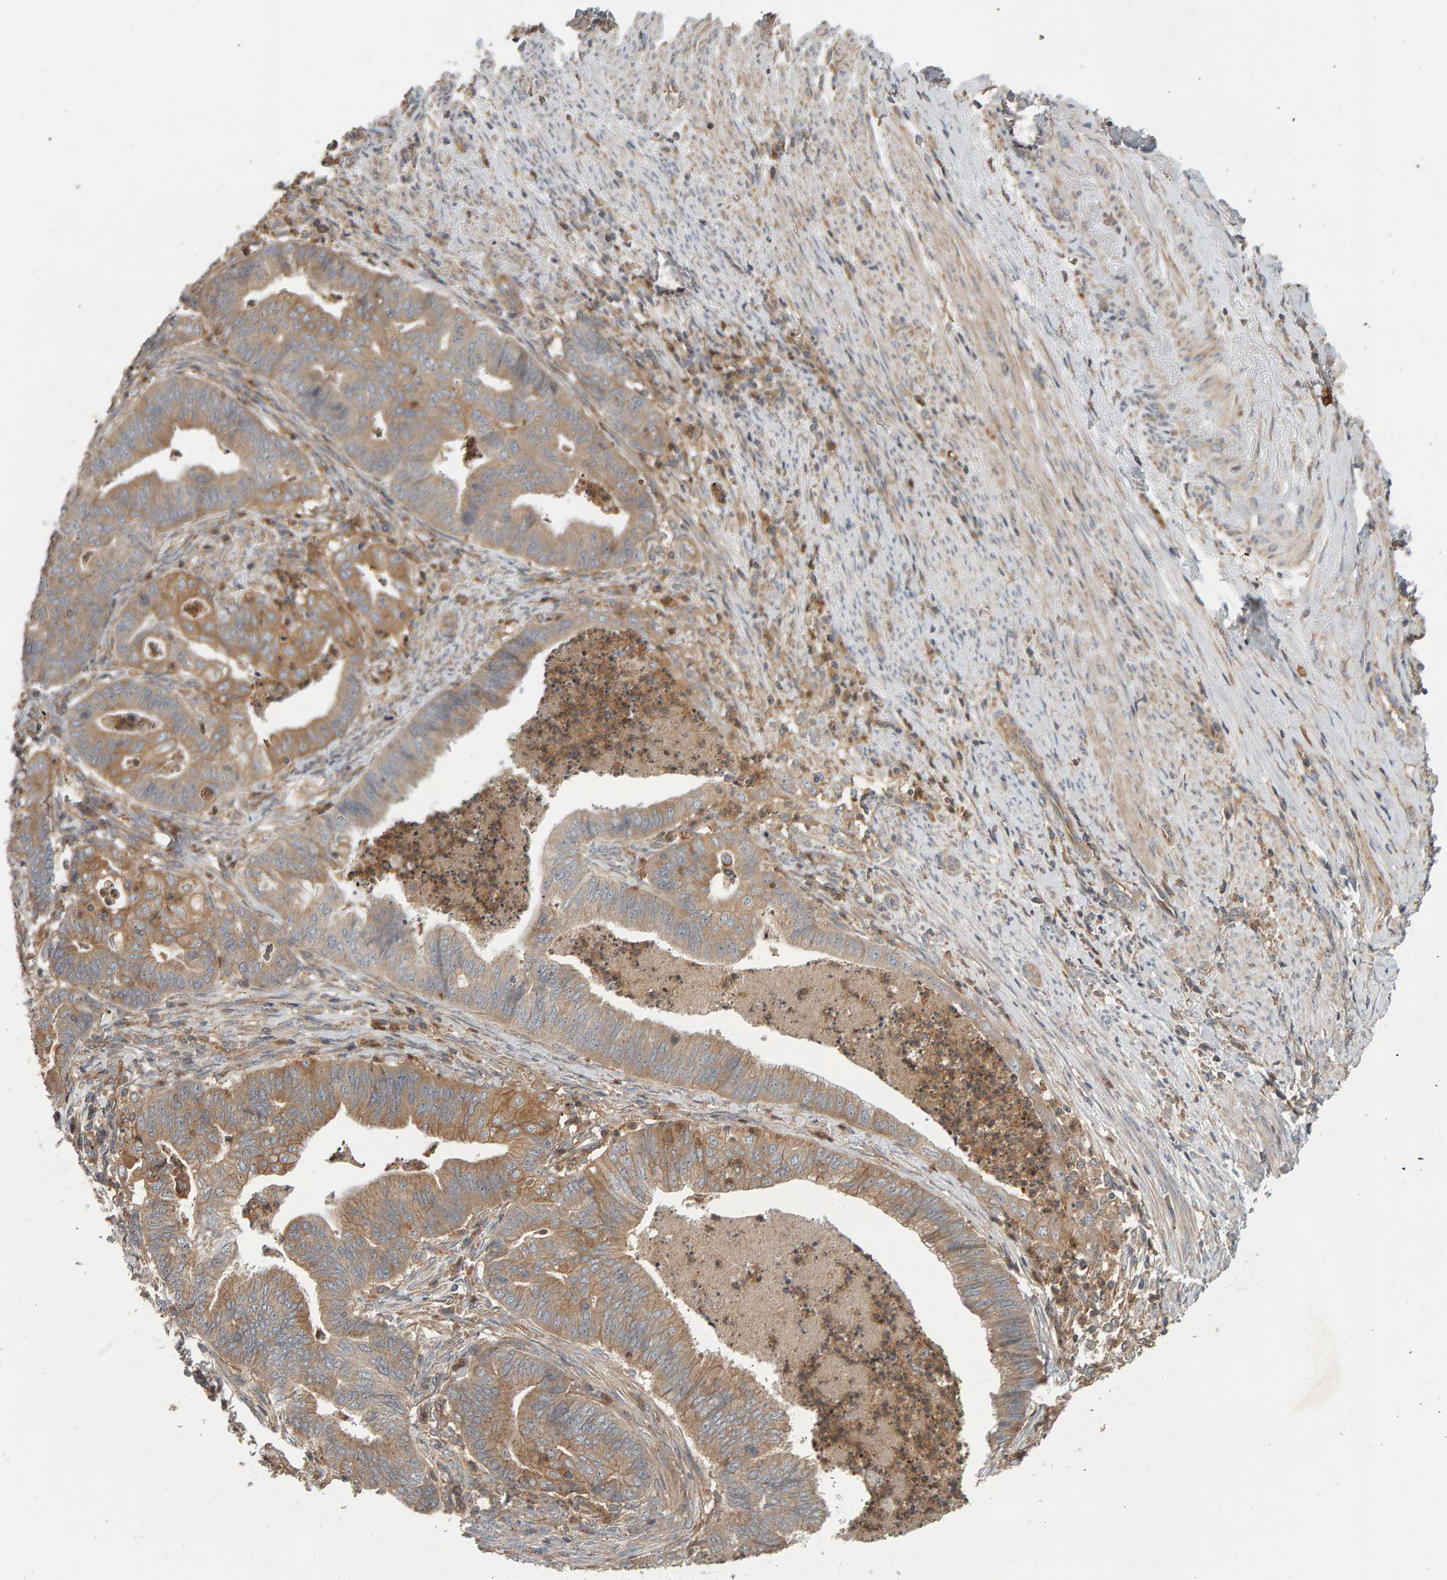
{"staining": {"intensity": "moderate", "quantity": ">75%", "location": "cytoplasmic/membranous"}, "tissue": "endometrial cancer", "cell_type": "Tumor cells", "image_type": "cancer", "snomed": [{"axis": "morphology", "description": "Polyp, NOS"}, {"axis": "morphology", "description": "Adenocarcinoma, NOS"}, {"axis": "morphology", "description": "Adenoma, NOS"}, {"axis": "topography", "description": "Endometrium"}], "caption": "The micrograph demonstrates staining of endometrial cancer (adenocarcinoma), revealing moderate cytoplasmic/membranous protein expression (brown color) within tumor cells.", "gene": "C9orf72", "patient": {"sex": "female", "age": 79}}